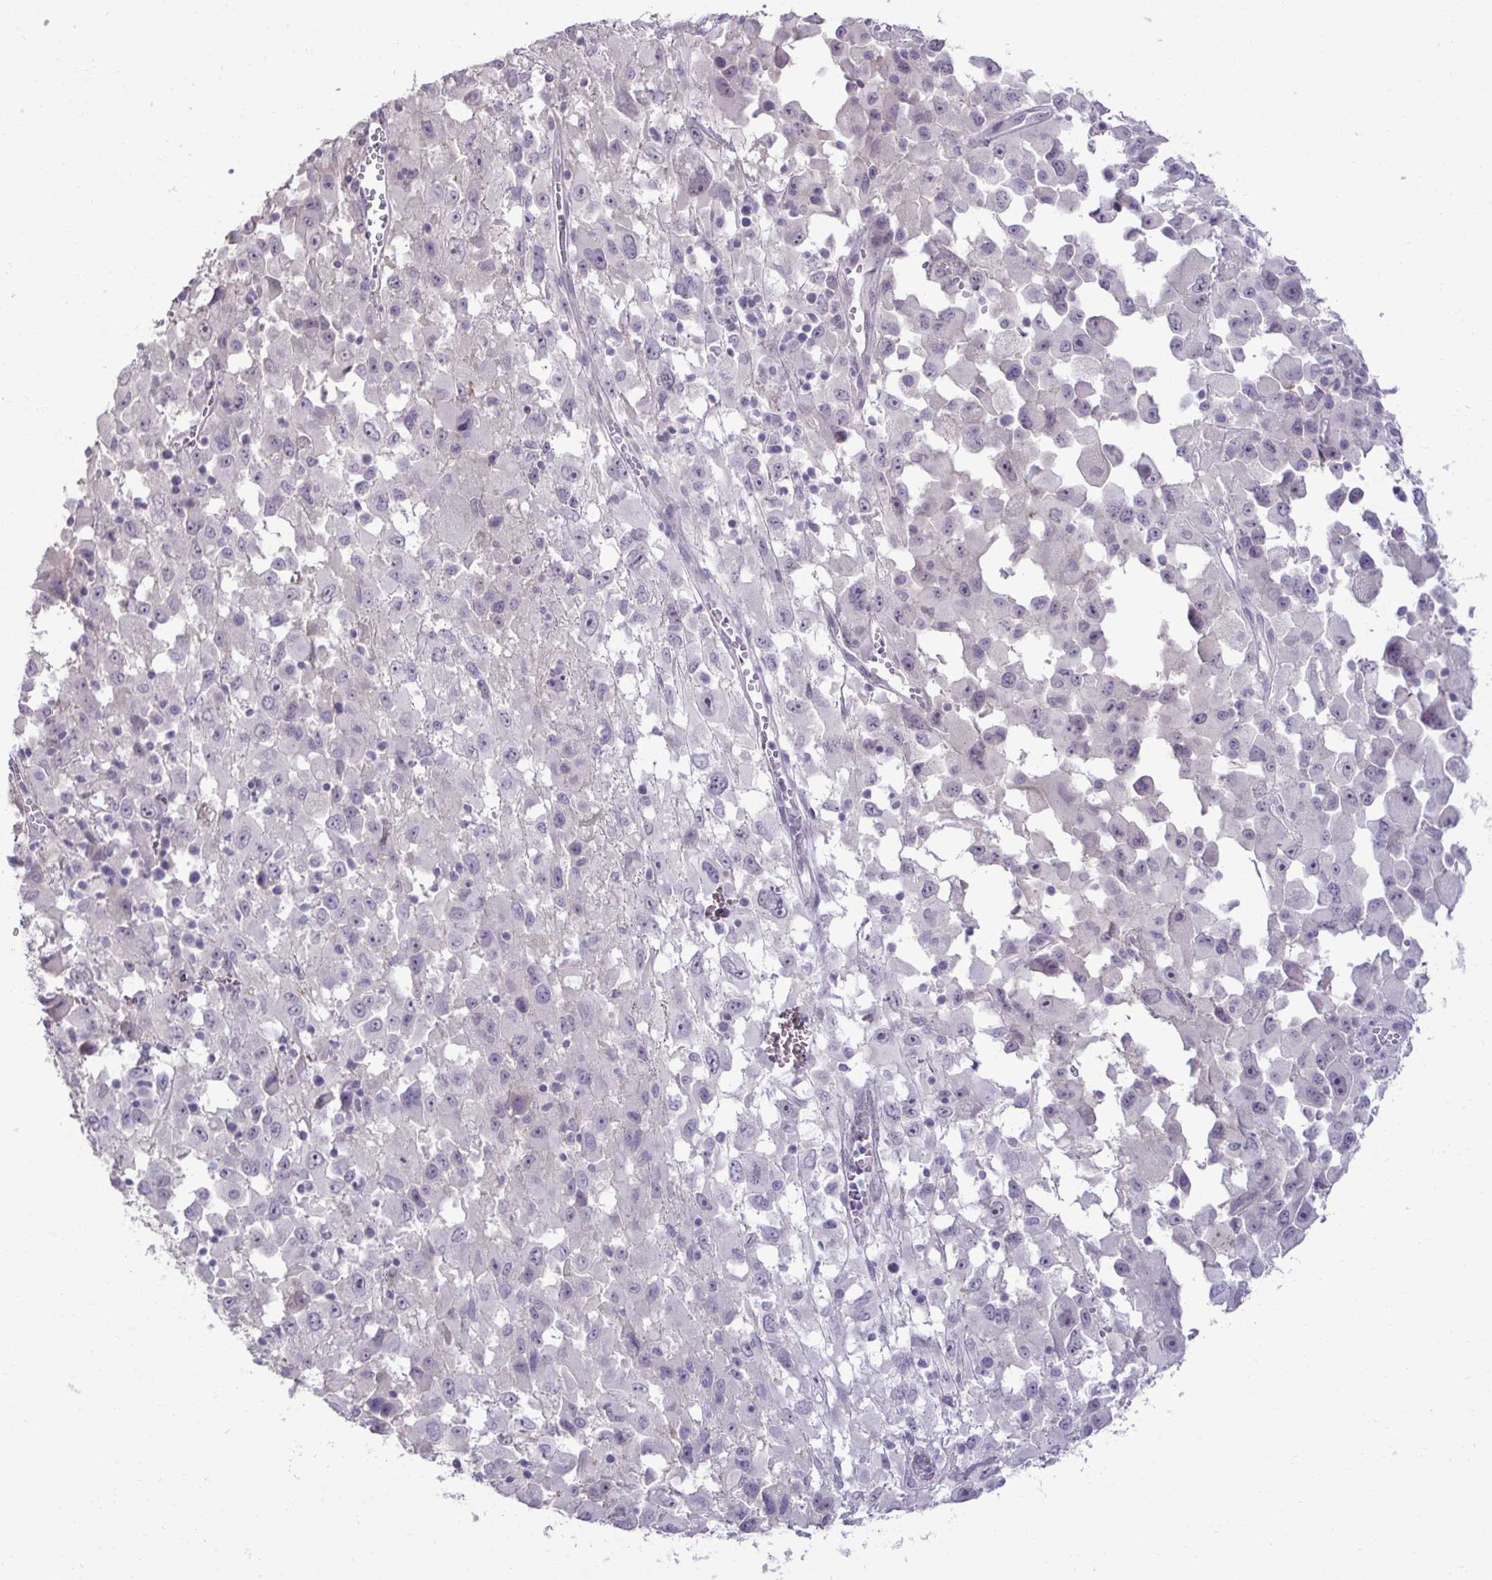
{"staining": {"intensity": "negative", "quantity": "none", "location": "none"}, "tissue": "melanoma", "cell_type": "Tumor cells", "image_type": "cancer", "snomed": [{"axis": "morphology", "description": "Malignant melanoma, Metastatic site"}, {"axis": "topography", "description": "Soft tissue"}], "caption": "IHC image of neoplastic tissue: melanoma stained with DAB (3,3'-diaminobenzidine) shows no significant protein positivity in tumor cells.", "gene": "SLC30A3", "patient": {"sex": "male", "age": 50}}